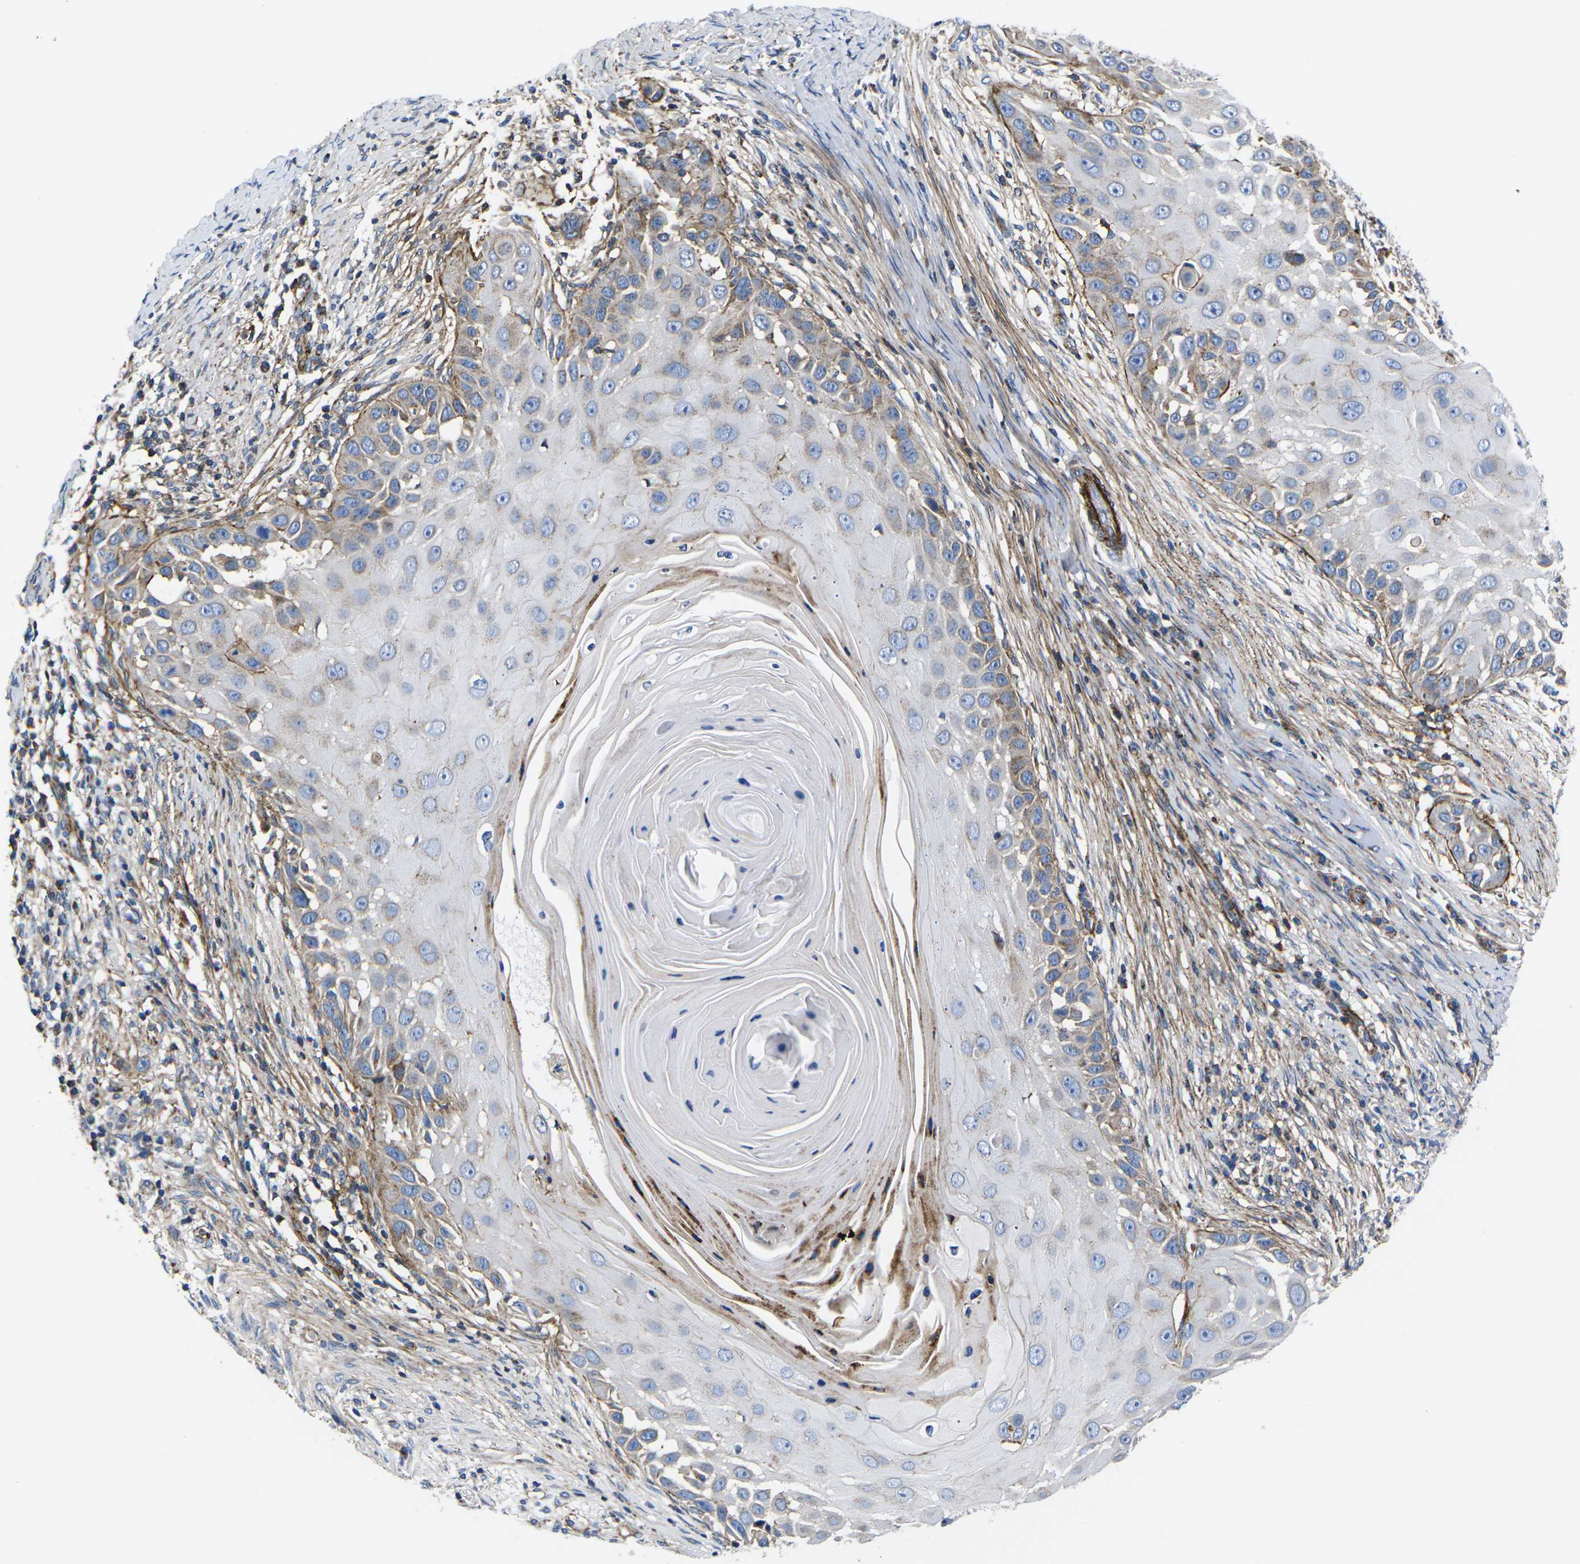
{"staining": {"intensity": "moderate", "quantity": "<25%", "location": "cytoplasmic/membranous"}, "tissue": "skin cancer", "cell_type": "Tumor cells", "image_type": "cancer", "snomed": [{"axis": "morphology", "description": "Squamous cell carcinoma, NOS"}, {"axis": "topography", "description": "Skin"}], "caption": "The histopathology image displays staining of skin cancer, revealing moderate cytoplasmic/membranous protein expression (brown color) within tumor cells. (Brightfield microscopy of DAB IHC at high magnification).", "gene": "GPR4", "patient": {"sex": "female", "age": 44}}